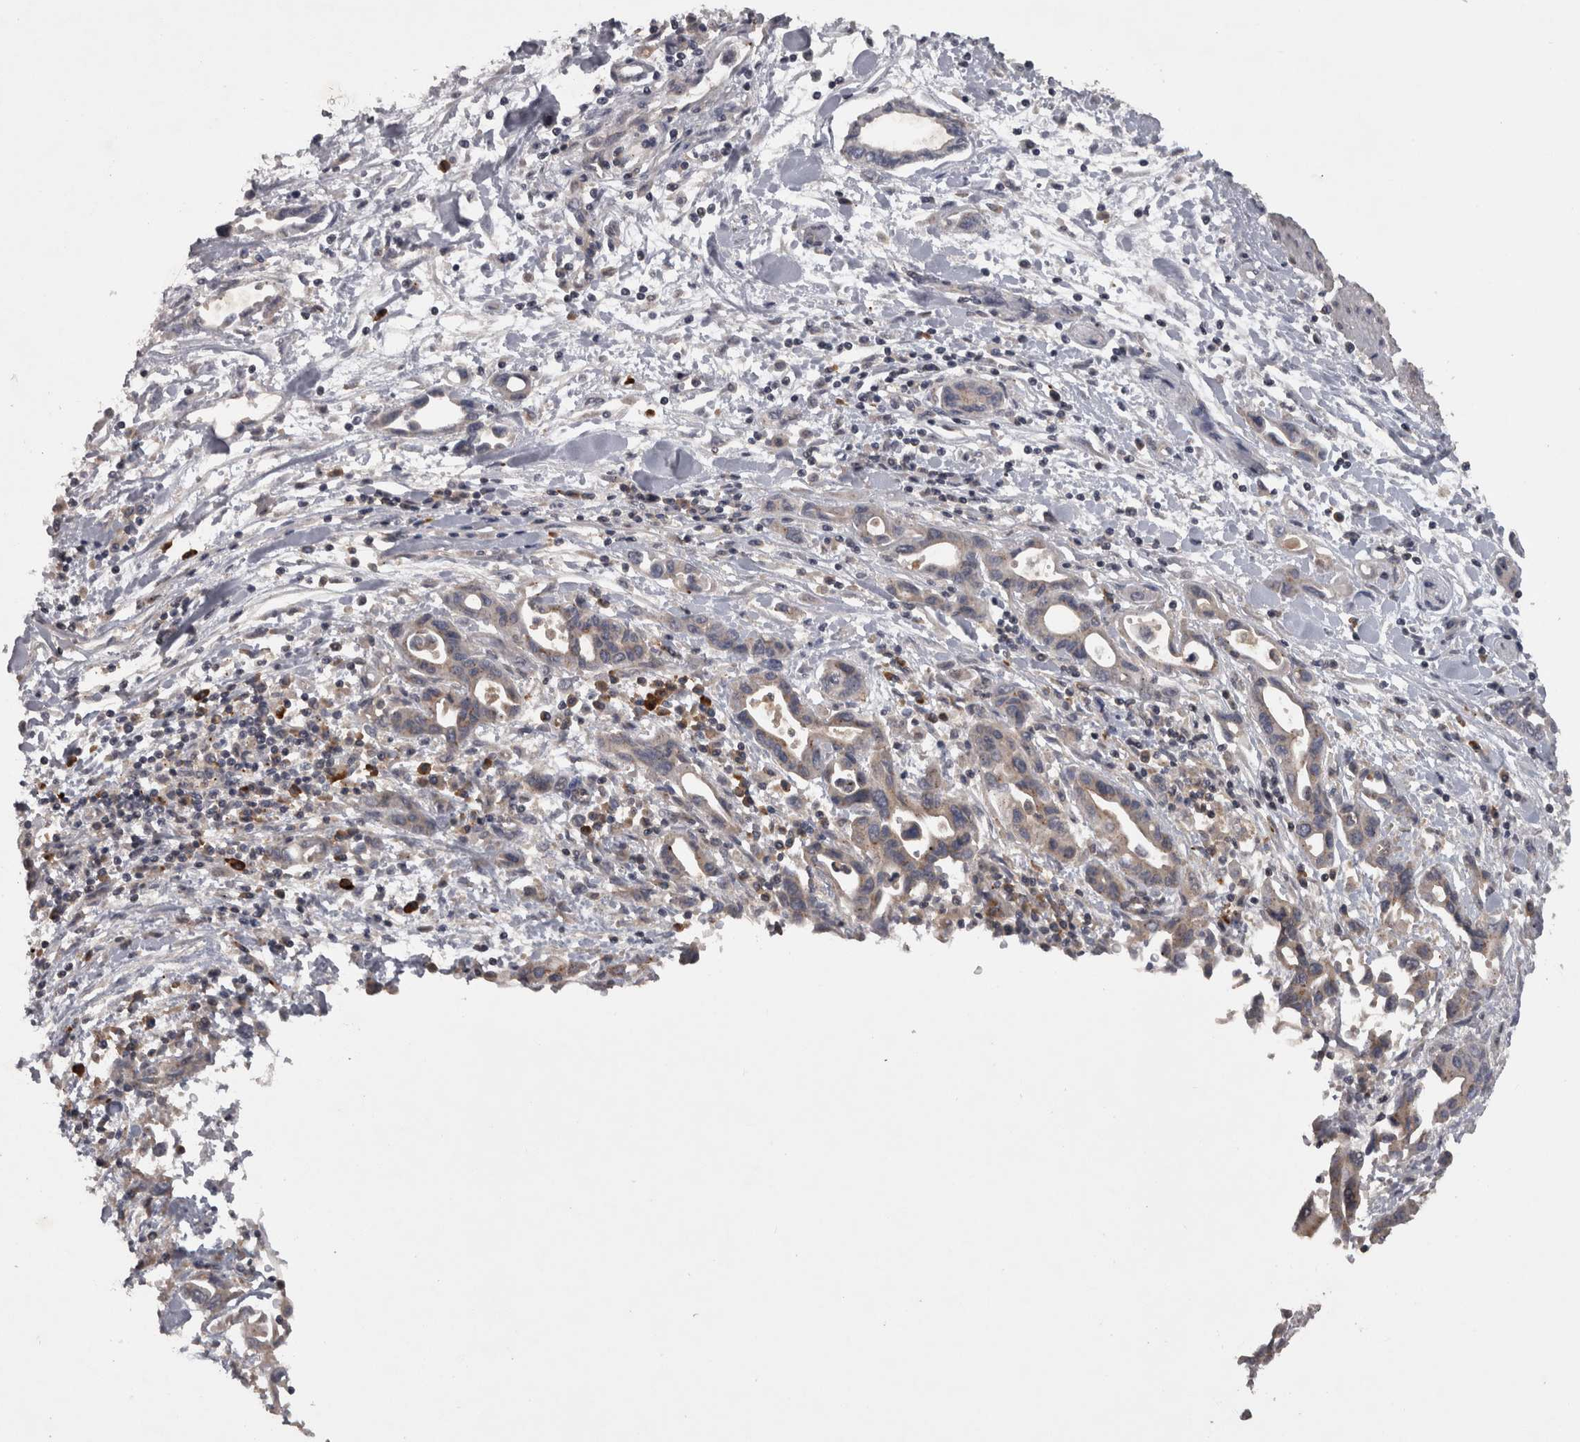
{"staining": {"intensity": "weak", "quantity": "25%-75%", "location": "cytoplasmic/membranous"}, "tissue": "pancreatic cancer", "cell_type": "Tumor cells", "image_type": "cancer", "snomed": [{"axis": "morphology", "description": "Adenocarcinoma, NOS"}, {"axis": "topography", "description": "Pancreas"}], "caption": "Immunohistochemical staining of human adenocarcinoma (pancreatic) exhibits weak cytoplasmic/membranous protein staining in approximately 25%-75% of tumor cells.", "gene": "SLCO5A1", "patient": {"sex": "female", "age": 57}}